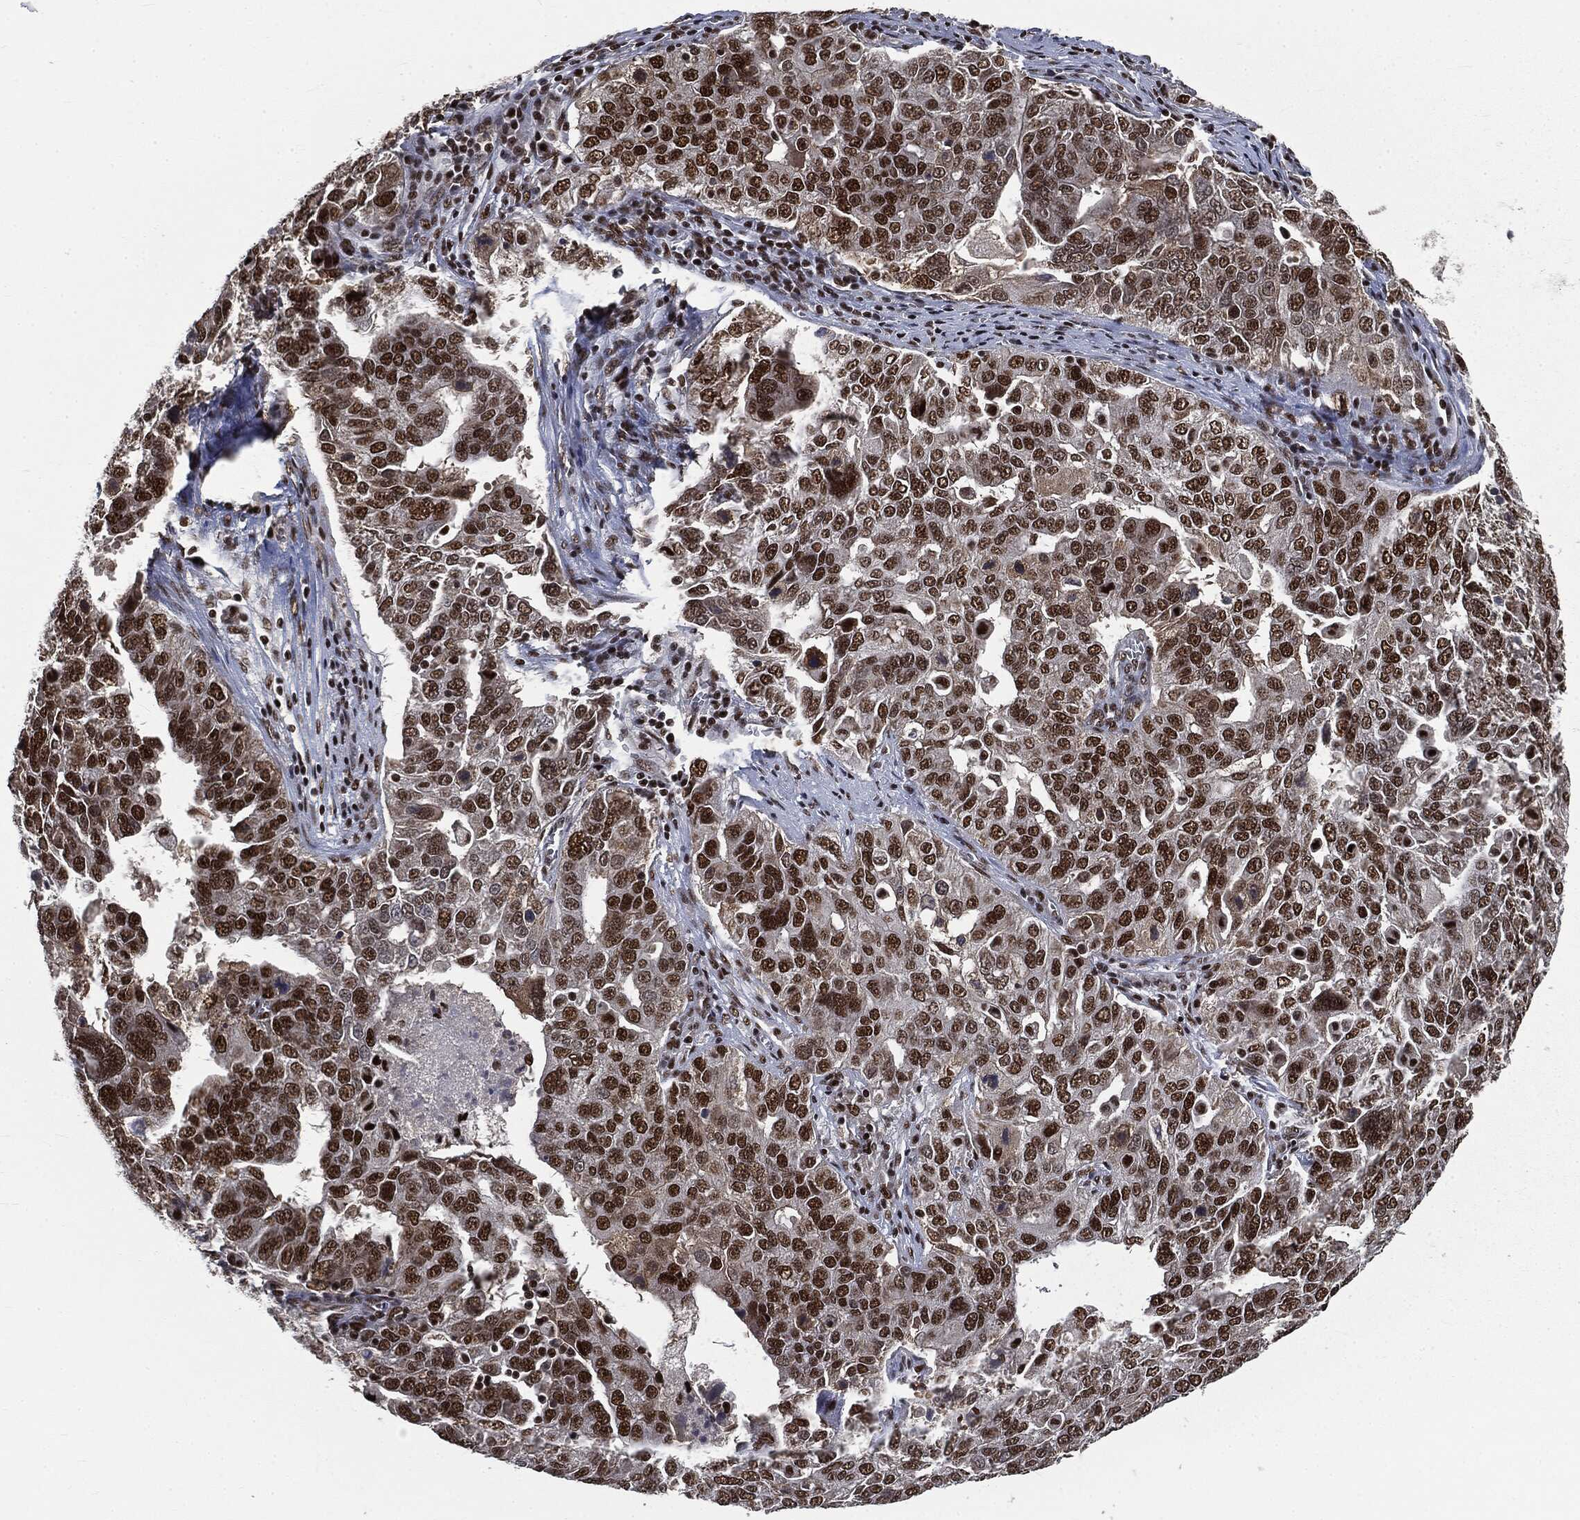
{"staining": {"intensity": "strong", "quantity": ">75%", "location": "nuclear"}, "tissue": "ovarian cancer", "cell_type": "Tumor cells", "image_type": "cancer", "snomed": [{"axis": "morphology", "description": "Carcinoma, endometroid"}, {"axis": "topography", "description": "Soft tissue"}, {"axis": "topography", "description": "Ovary"}], "caption": "A photomicrograph of endometroid carcinoma (ovarian) stained for a protein displays strong nuclear brown staining in tumor cells.", "gene": "DPH2", "patient": {"sex": "female", "age": 52}}